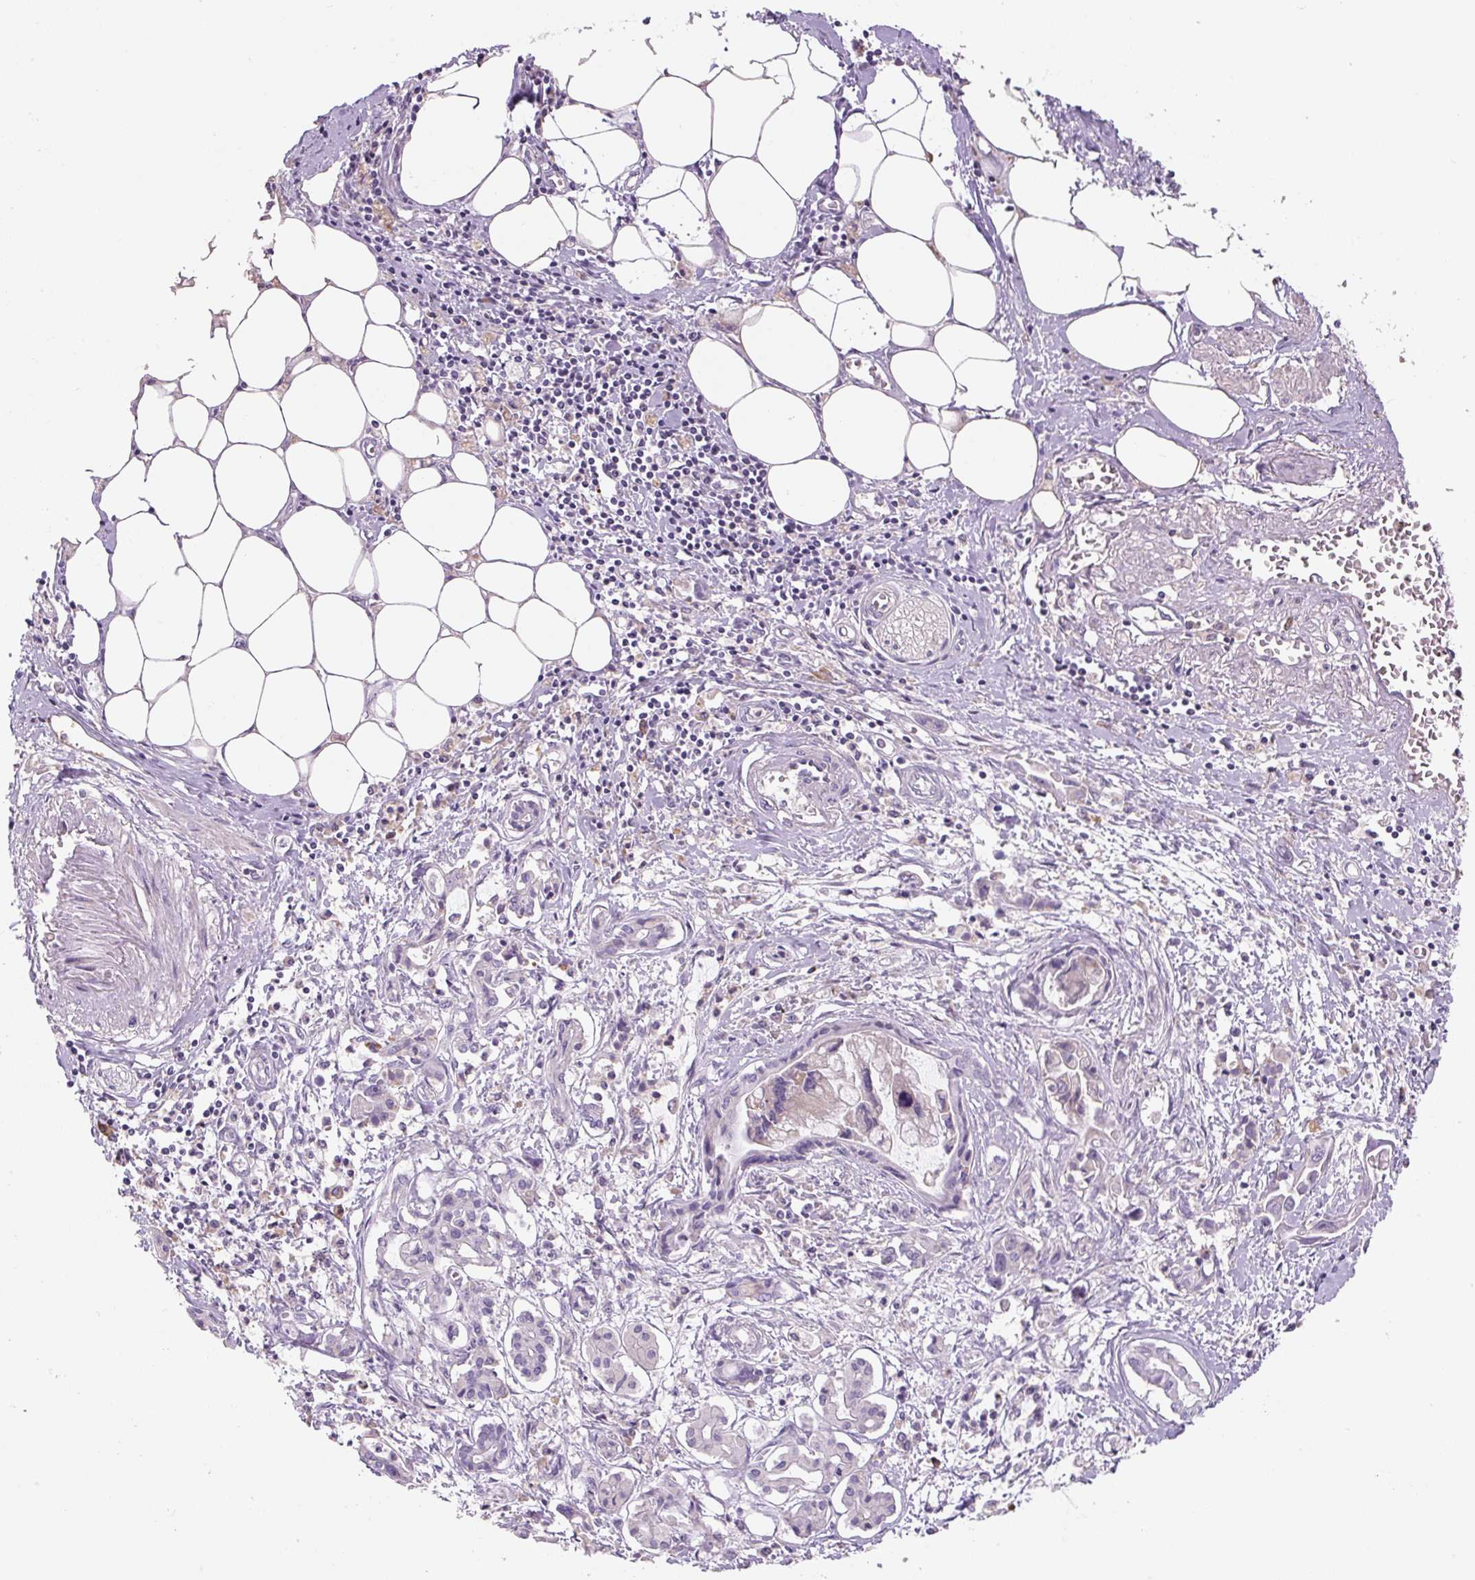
{"staining": {"intensity": "negative", "quantity": "none", "location": "none"}, "tissue": "pancreatic cancer", "cell_type": "Tumor cells", "image_type": "cancer", "snomed": [{"axis": "morphology", "description": "Adenocarcinoma, NOS"}, {"axis": "topography", "description": "Pancreas"}], "caption": "Immunohistochemical staining of human adenocarcinoma (pancreatic) shows no significant staining in tumor cells.", "gene": "TMEM100", "patient": {"sex": "male", "age": 84}}